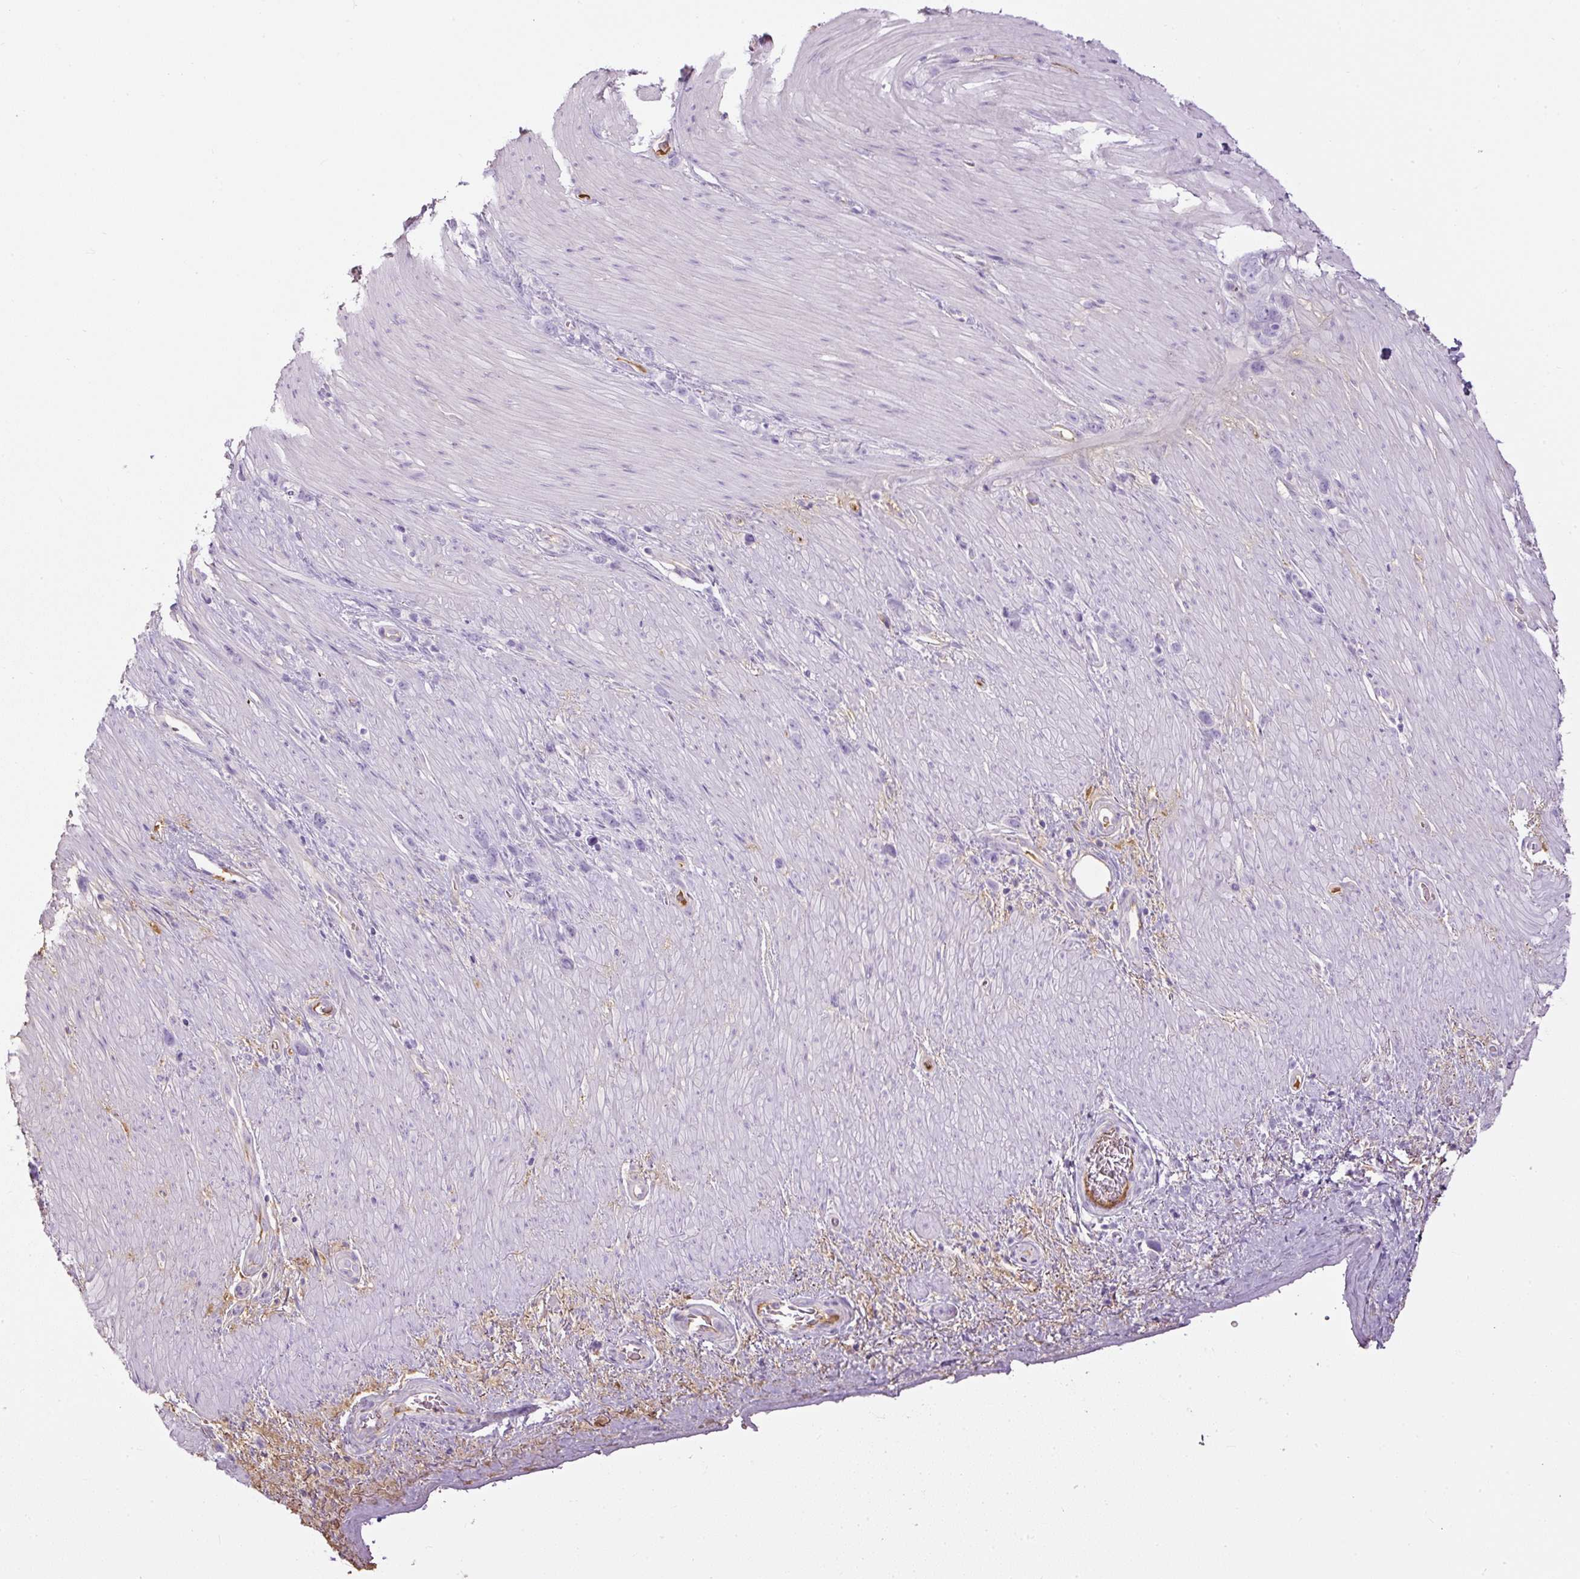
{"staining": {"intensity": "negative", "quantity": "none", "location": "none"}, "tissue": "stomach cancer", "cell_type": "Tumor cells", "image_type": "cancer", "snomed": [{"axis": "morphology", "description": "Adenocarcinoma, NOS"}, {"axis": "topography", "description": "Stomach"}], "caption": "Tumor cells are negative for protein expression in human stomach cancer (adenocarcinoma).", "gene": "APOA1", "patient": {"sex": "female", "age": 65}}